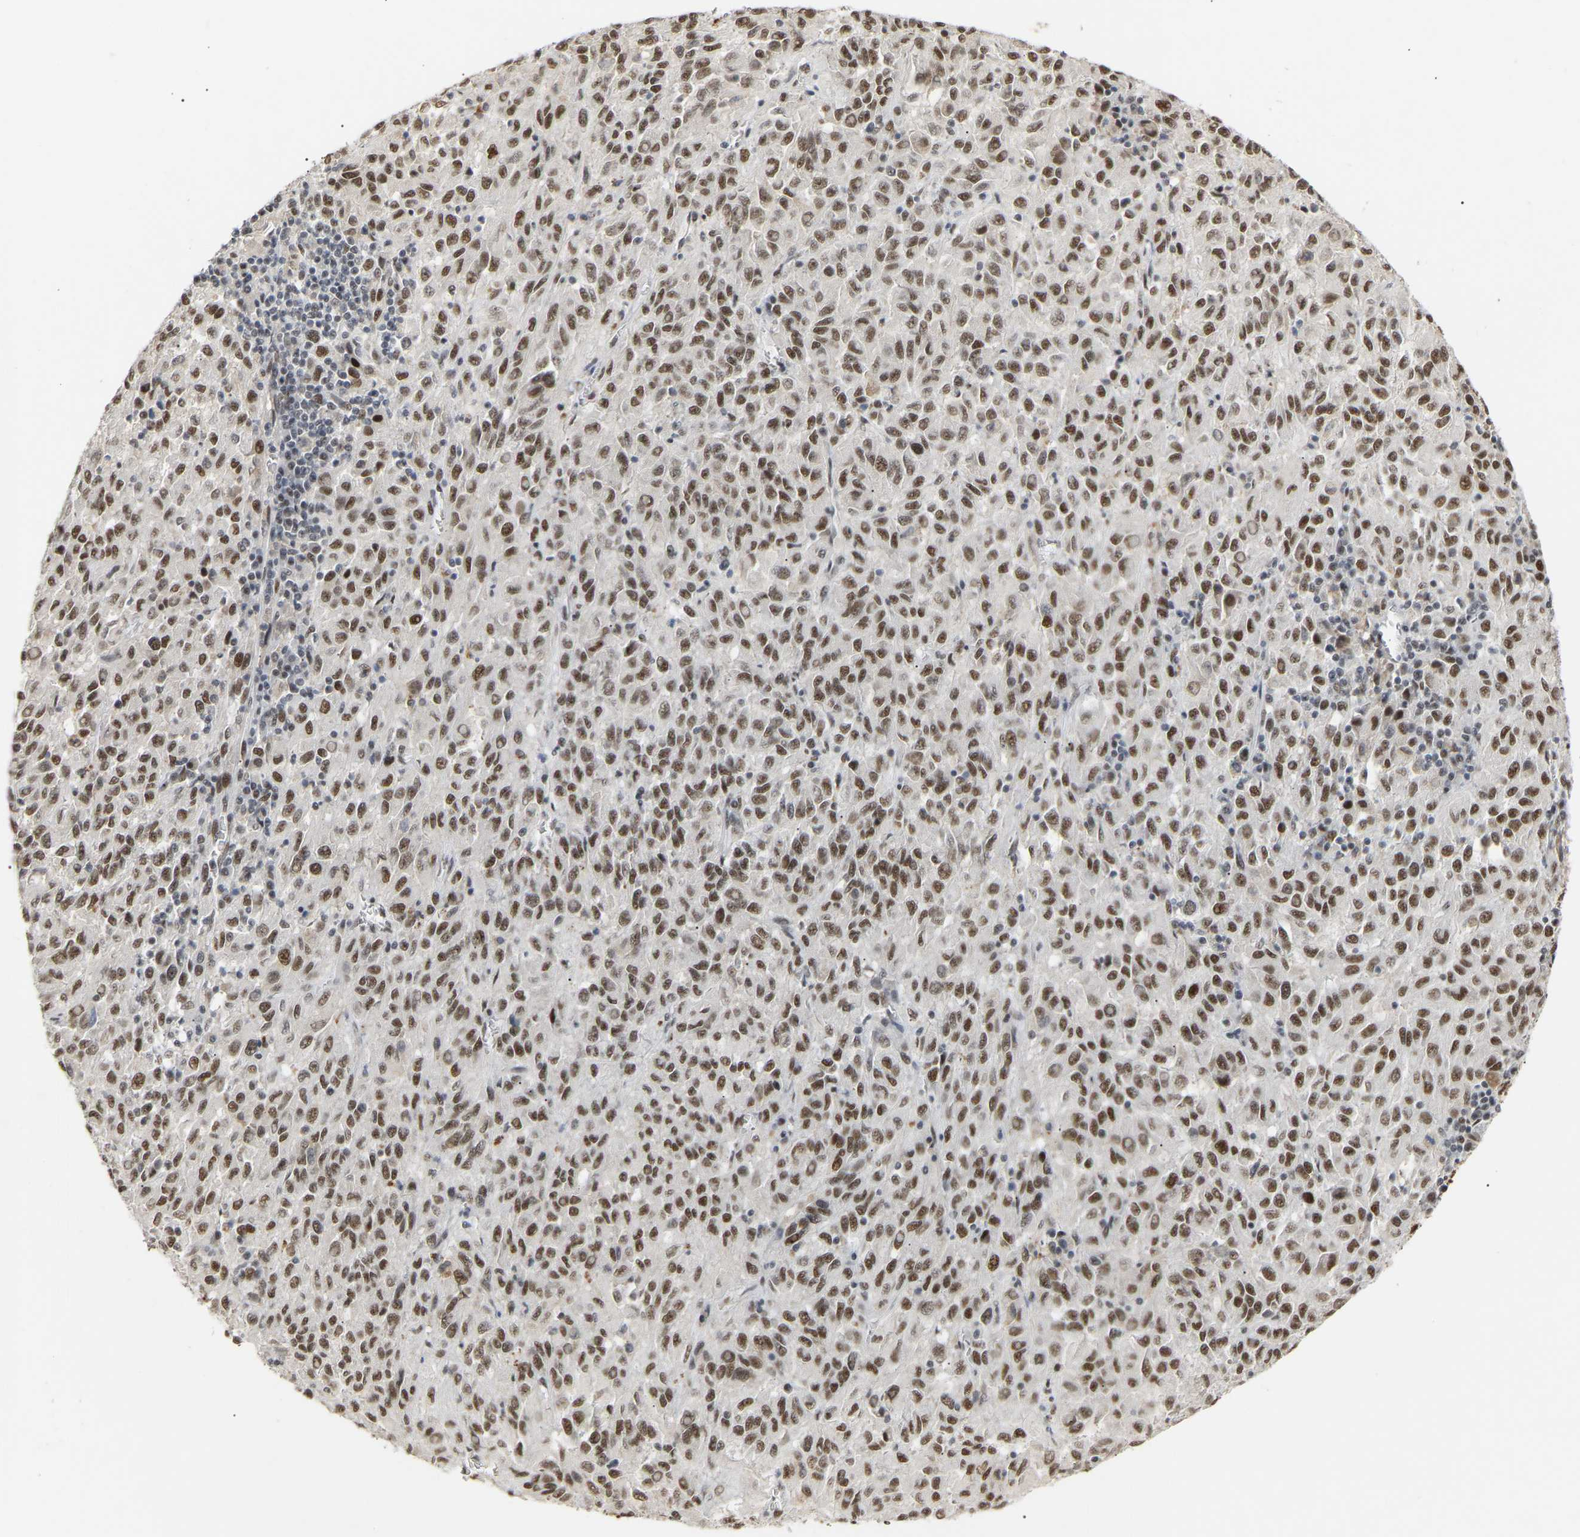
{"staining": {"intensity": "moderate", "quantity": ">75%", "location": "nuclear"}, "tissue": "melanoma", "cell_type": "Tumor cells", "image_type": "cancer", "snomed": [{"axis": "morphology", "description": "Malignant melanoma, Metastatic site"}, {"axis": "topography", "description": "Lung"}], "caption": "This is an image of immunohistochemistry (IHC) staining of malignant melanoma (metastatic site), which shows moderate staining in the nuclear of tumor cells.", "gene": "NELFB", "patient": {"sex": "male", "age": 64}}